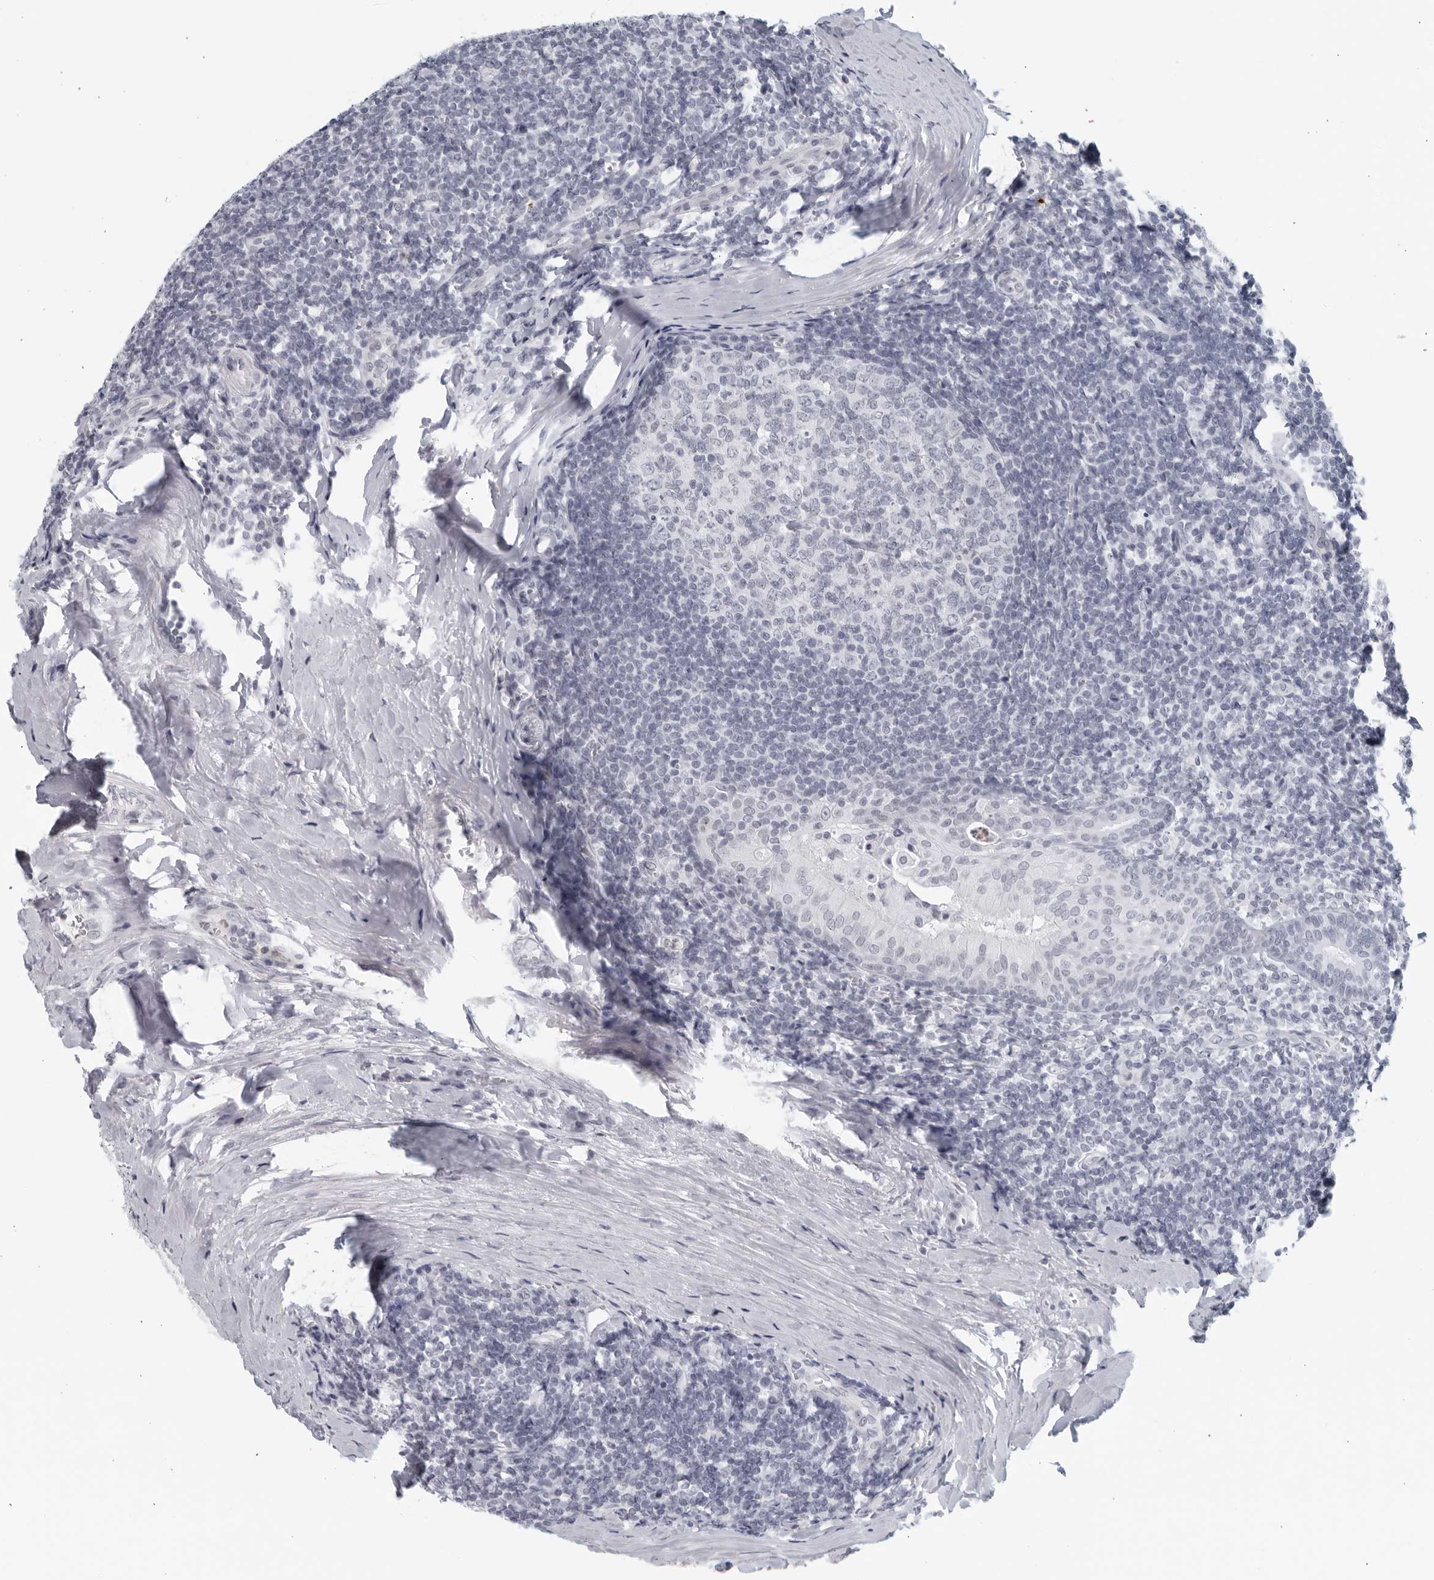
{"staining": {"intensity": "negative", "quantity": "none", "location": "none"}, "tissue": "tonsil", "cell_type": "Germinal center cells", "image_type": "normal", "snomed": [{"axis": "morphology", "description": "Normal tissue, NOS"}, {"axis": "topography", "description": "Tonsil"}], "caption": "Immunohistochemical staining of normal human tonsil shows no significant expression in germinal center cells.", "gene": "KLK7", "patient": {"sex": "male", "age": 27}}